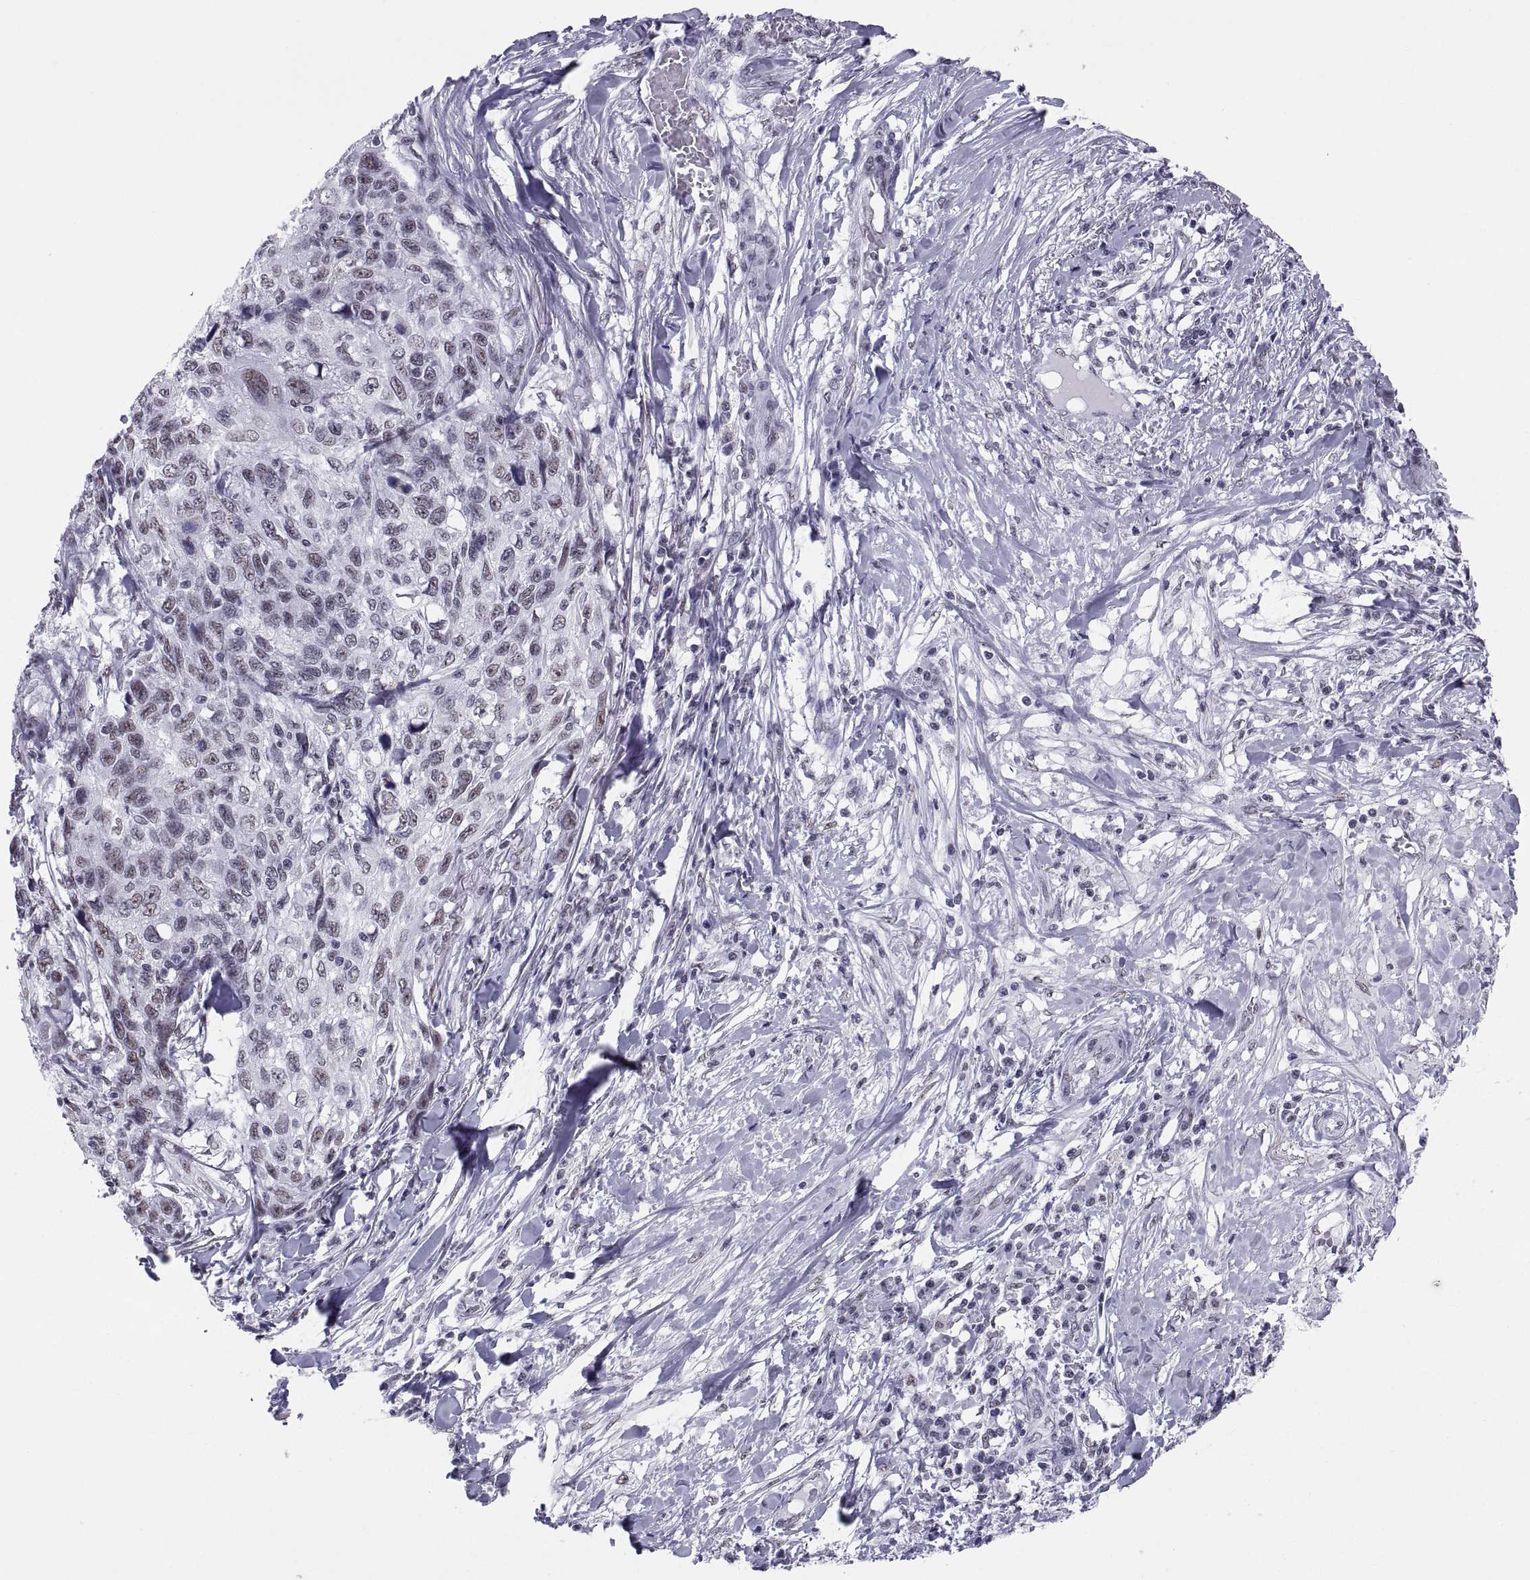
{"staining": {"intensity": "weak", "quantity": ">75%", "location": "nuclear"}, "tissue": "skin cancer", "cell_type": "Tumor cells", "image_type": "cancer", "snomed": [{"axis": "morphology", "description": "Squamous cell carcinoma, NOS"}, {"axis": "topography", "description": "Skin"}], "caption": "The histopathology image exhibits immunohistochemical staining of skin cancer. There is weak nuclear staining is identified in about >75% of tumor cells.", "gene": "NEUROD6", "patient": {"sex": "male", "age": 92}}